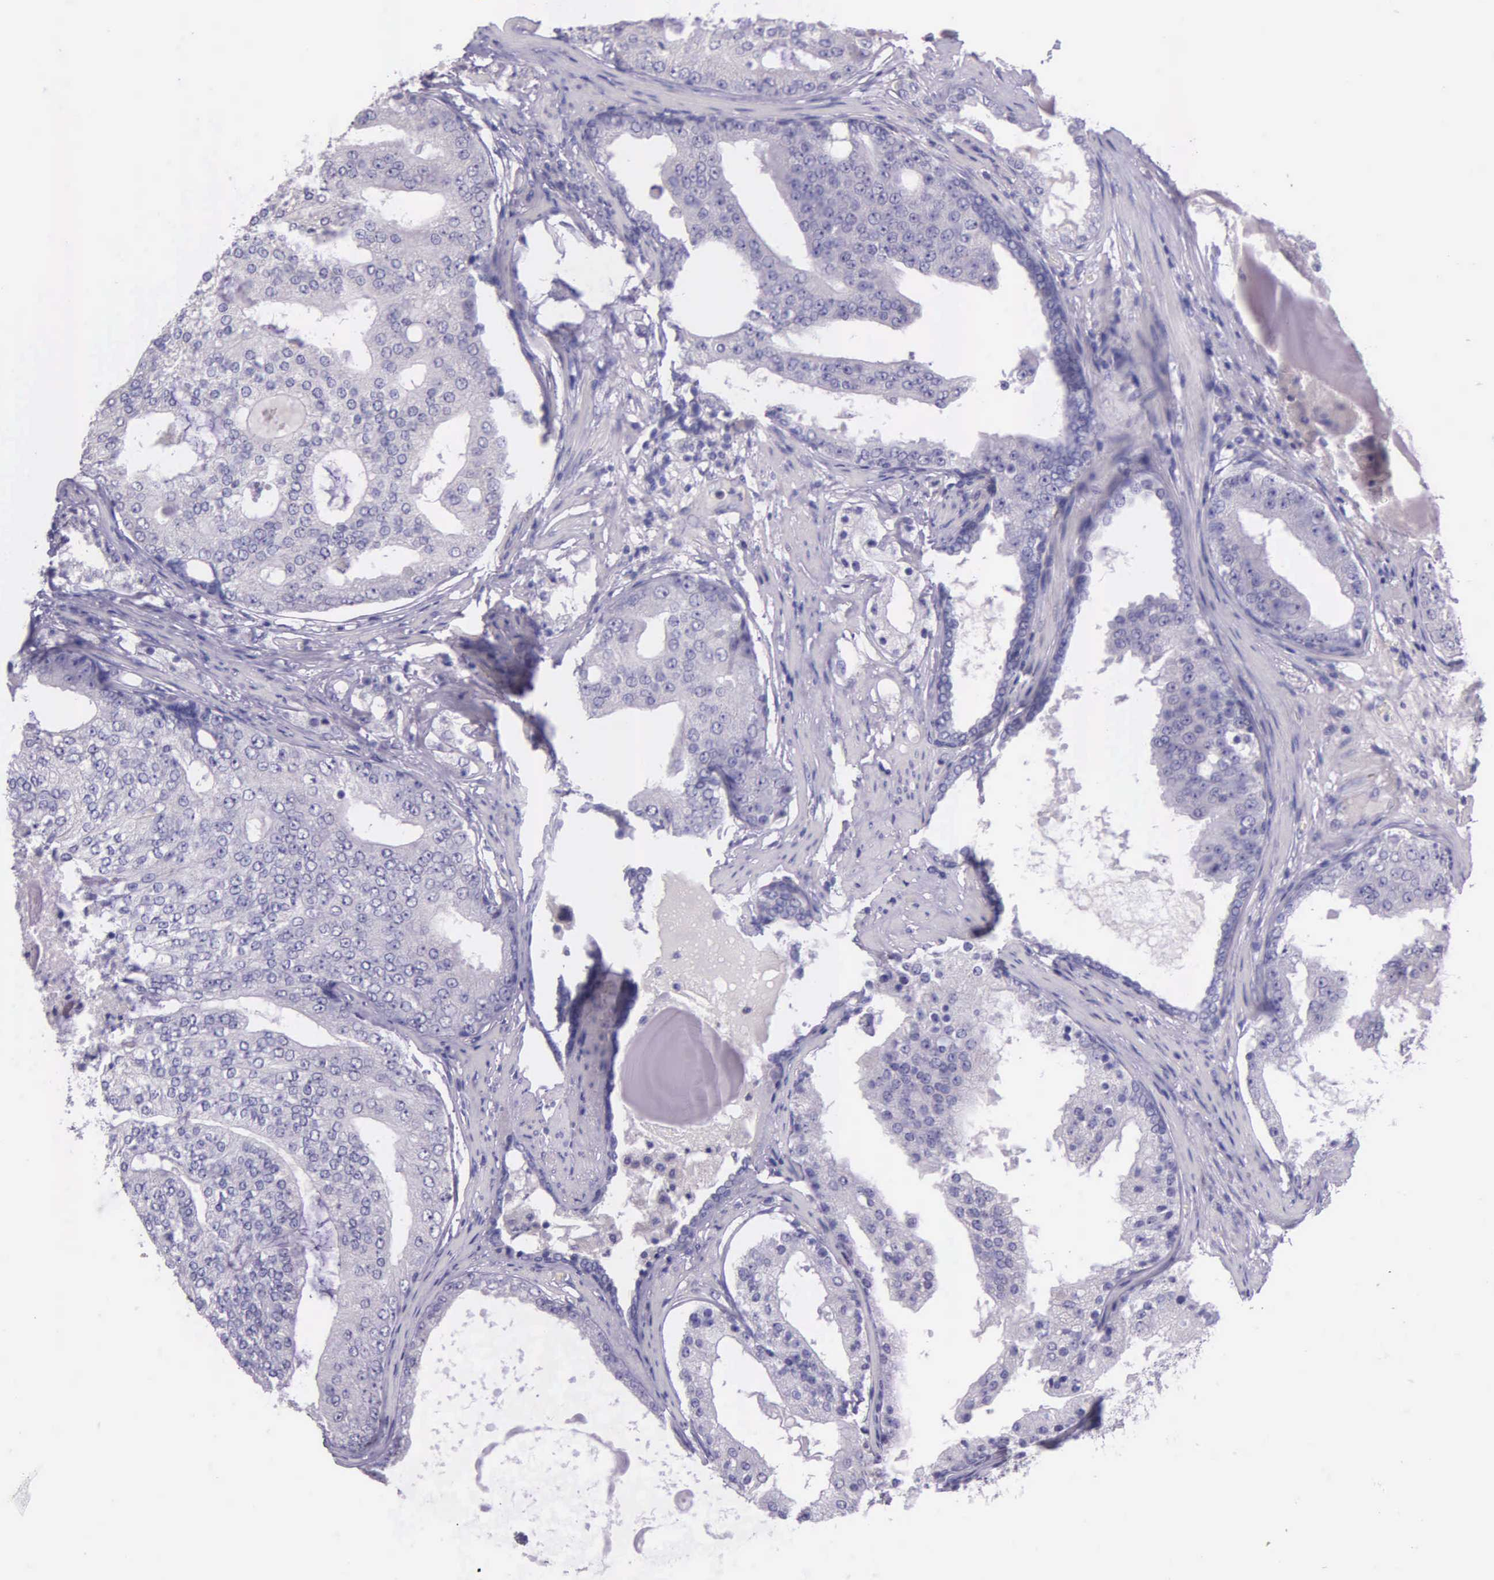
{"staining": {"intensity": "negative", "quantity": "none", "location": "none"}, "tissue": "prostate cancer", "cell_type": "Tumor cells", "image_type": "cancer", "snomed": [{"axis": "morphology", "description": "Adenocarcinoma, High grade"}, {"axis": "topography", "description": "Prostate"}], "caption": "IHC of human prostate cancer (adenocarcinoma (high-grade)) demonstrates no expression in tumor cells.", "gene": "THSD7A", "patient": {"sex": "male", "age": 68}}